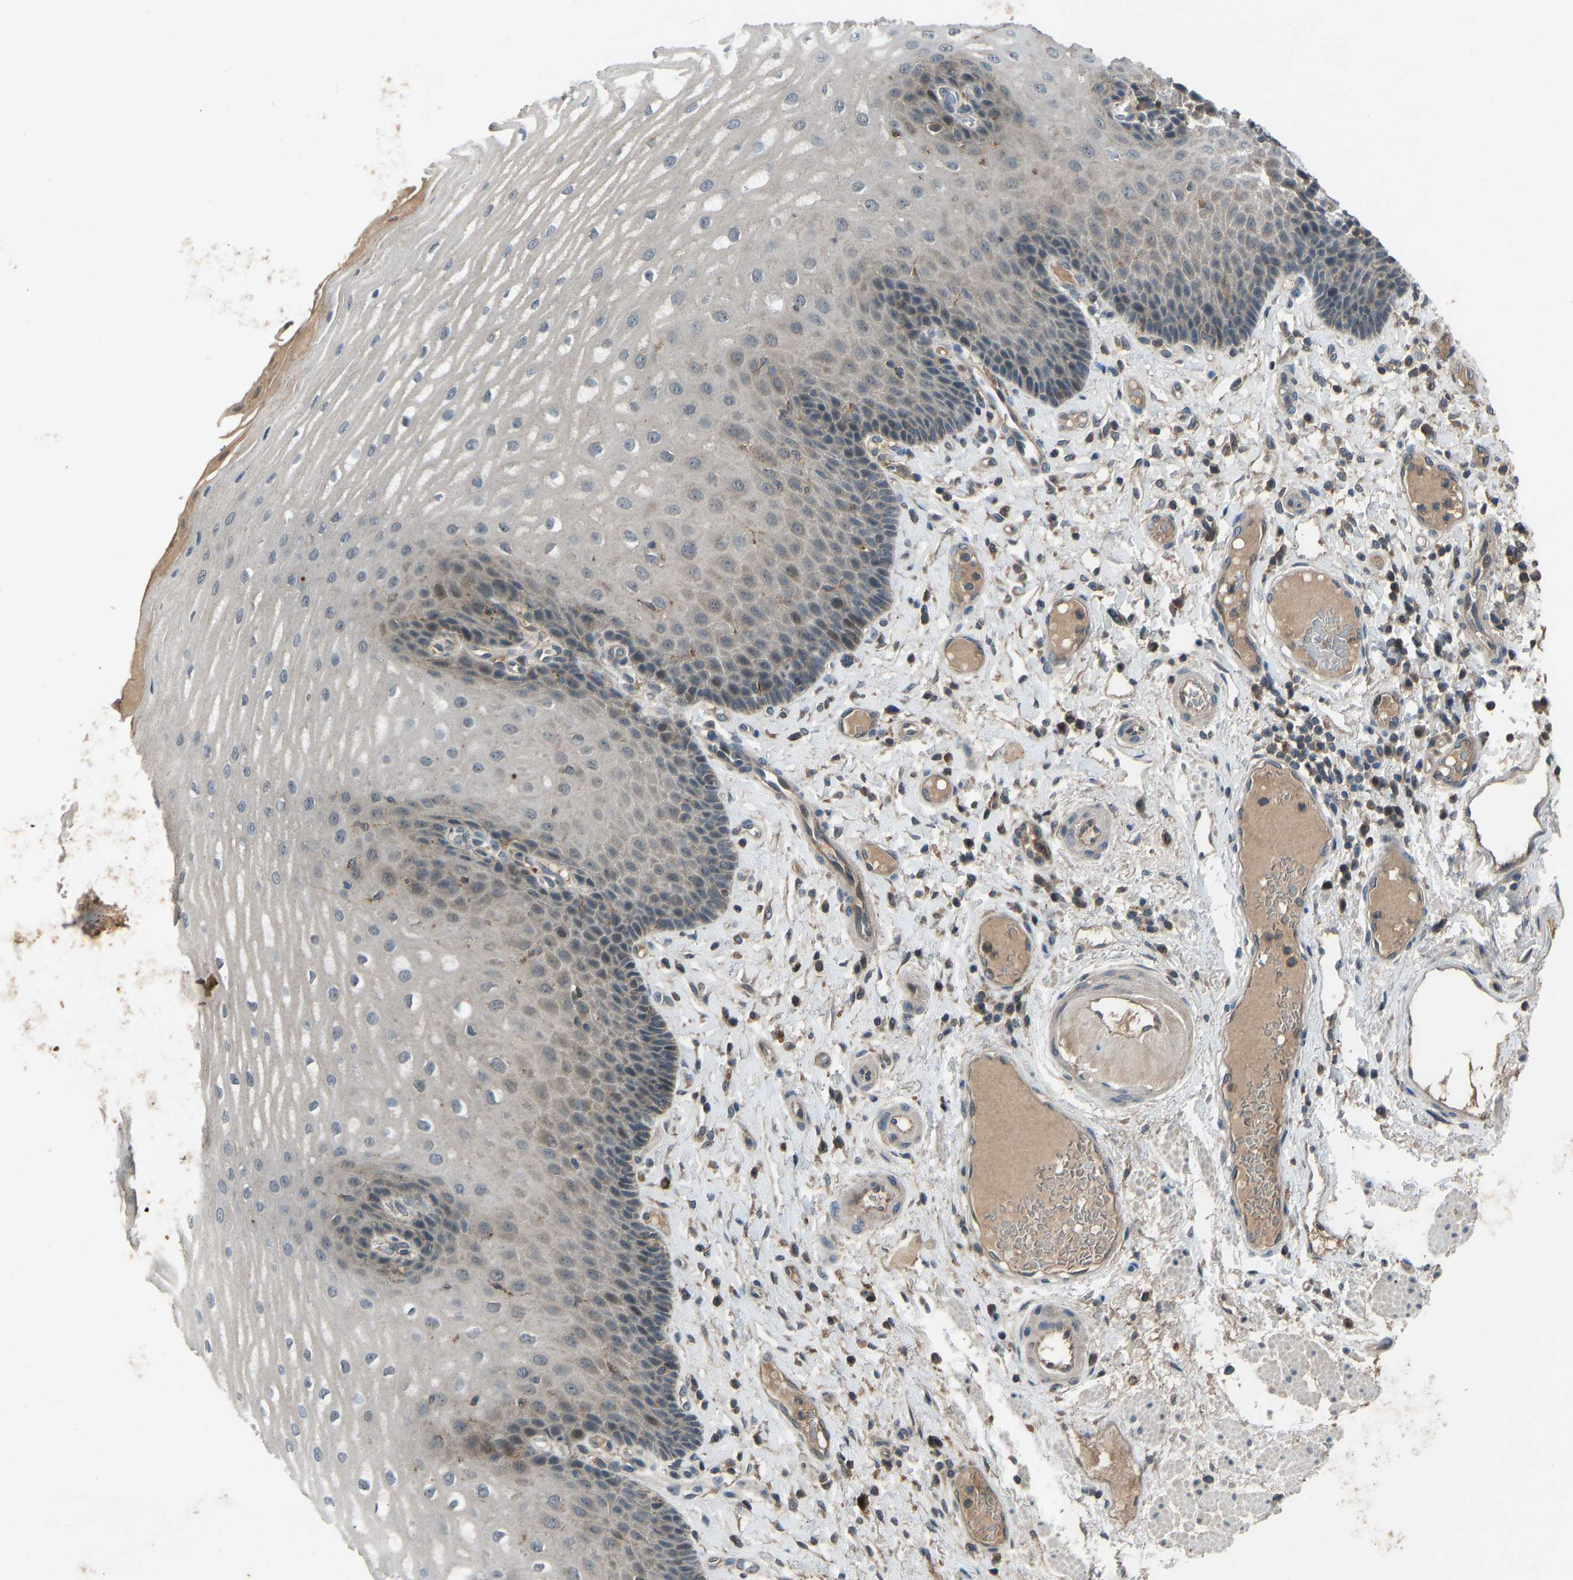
{"staining": {"intensity": "weak", "quantity": "<25%", "location": "cytoplasmic/membranous"}, "tissue": "esophagus", "cell_type": "Squamous epithelial cells", "image_type": "normal", "snomed": [{"axis": "morphology", "description": "Normal tissue, NOS"}, {"axis": "topography", "description": "Esophagus"}], "caption": "Photomicrograph shows no significant protein staining in squamous epithelial cells of unremarkable esophagus. Brightfield microscopy of immunohistochemistry (IHC) stained with DAB (brown) and hematoxylin (blue), captured at high magnification.", "gene": "SLC43A1", "patient": {"sex": "male", "age": 54}}